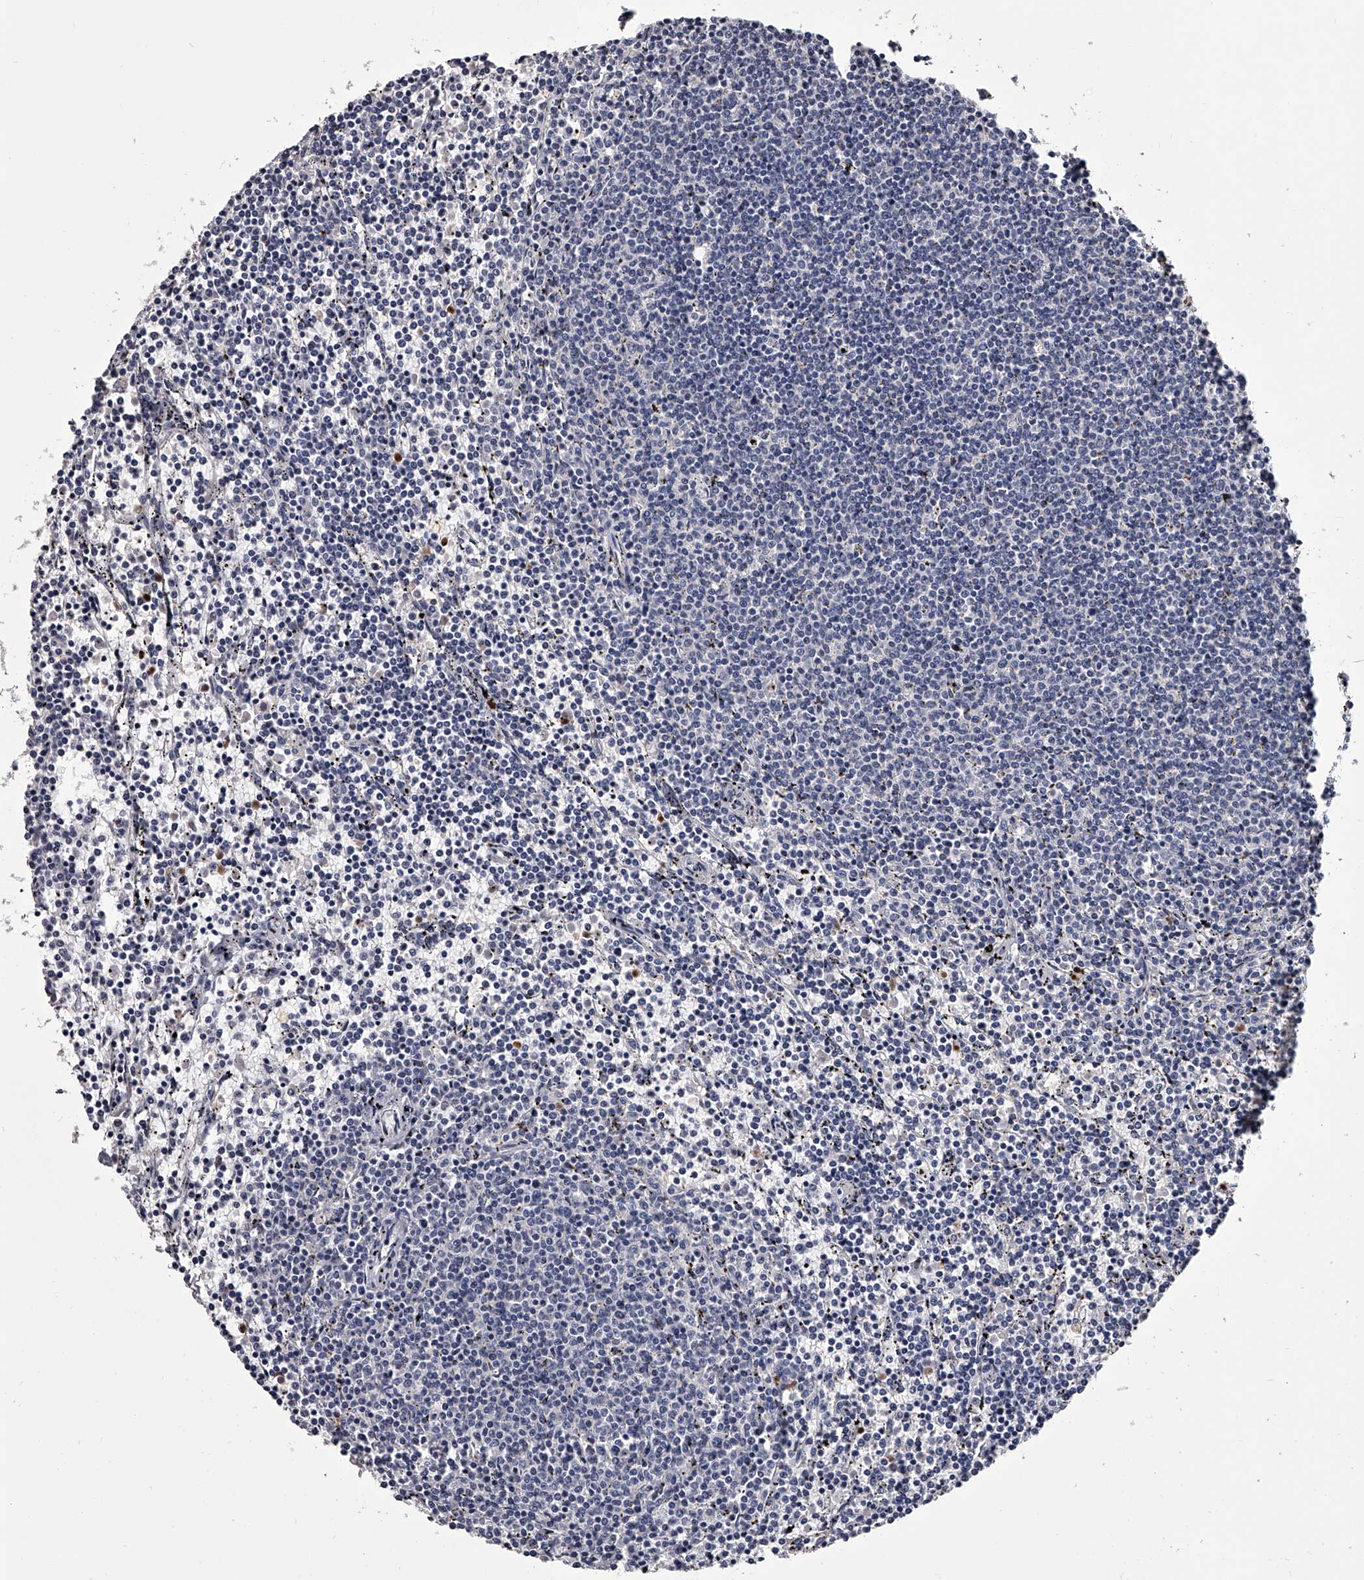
{"staining": {"intensity": "negative", "quantity": "none", "location": "none"}, "tissue": "lymphoma", "cell_type": "Tumor cells", "image_type": "cancer", "snomed": [{"axis": "morphology", "description": "Malignant lymphoma, non-Hodgkin's type, Low grade"}, {"axis": "topography", "description": "Spleen"}], "caption": "Immunohistochemistry of low-grade malignant lymphoma, non-Hodgkin's type demonstrates no expression in tumor cells.", "gene": "GAPVD1", "patient": {"sex": "female", "age": 50}}